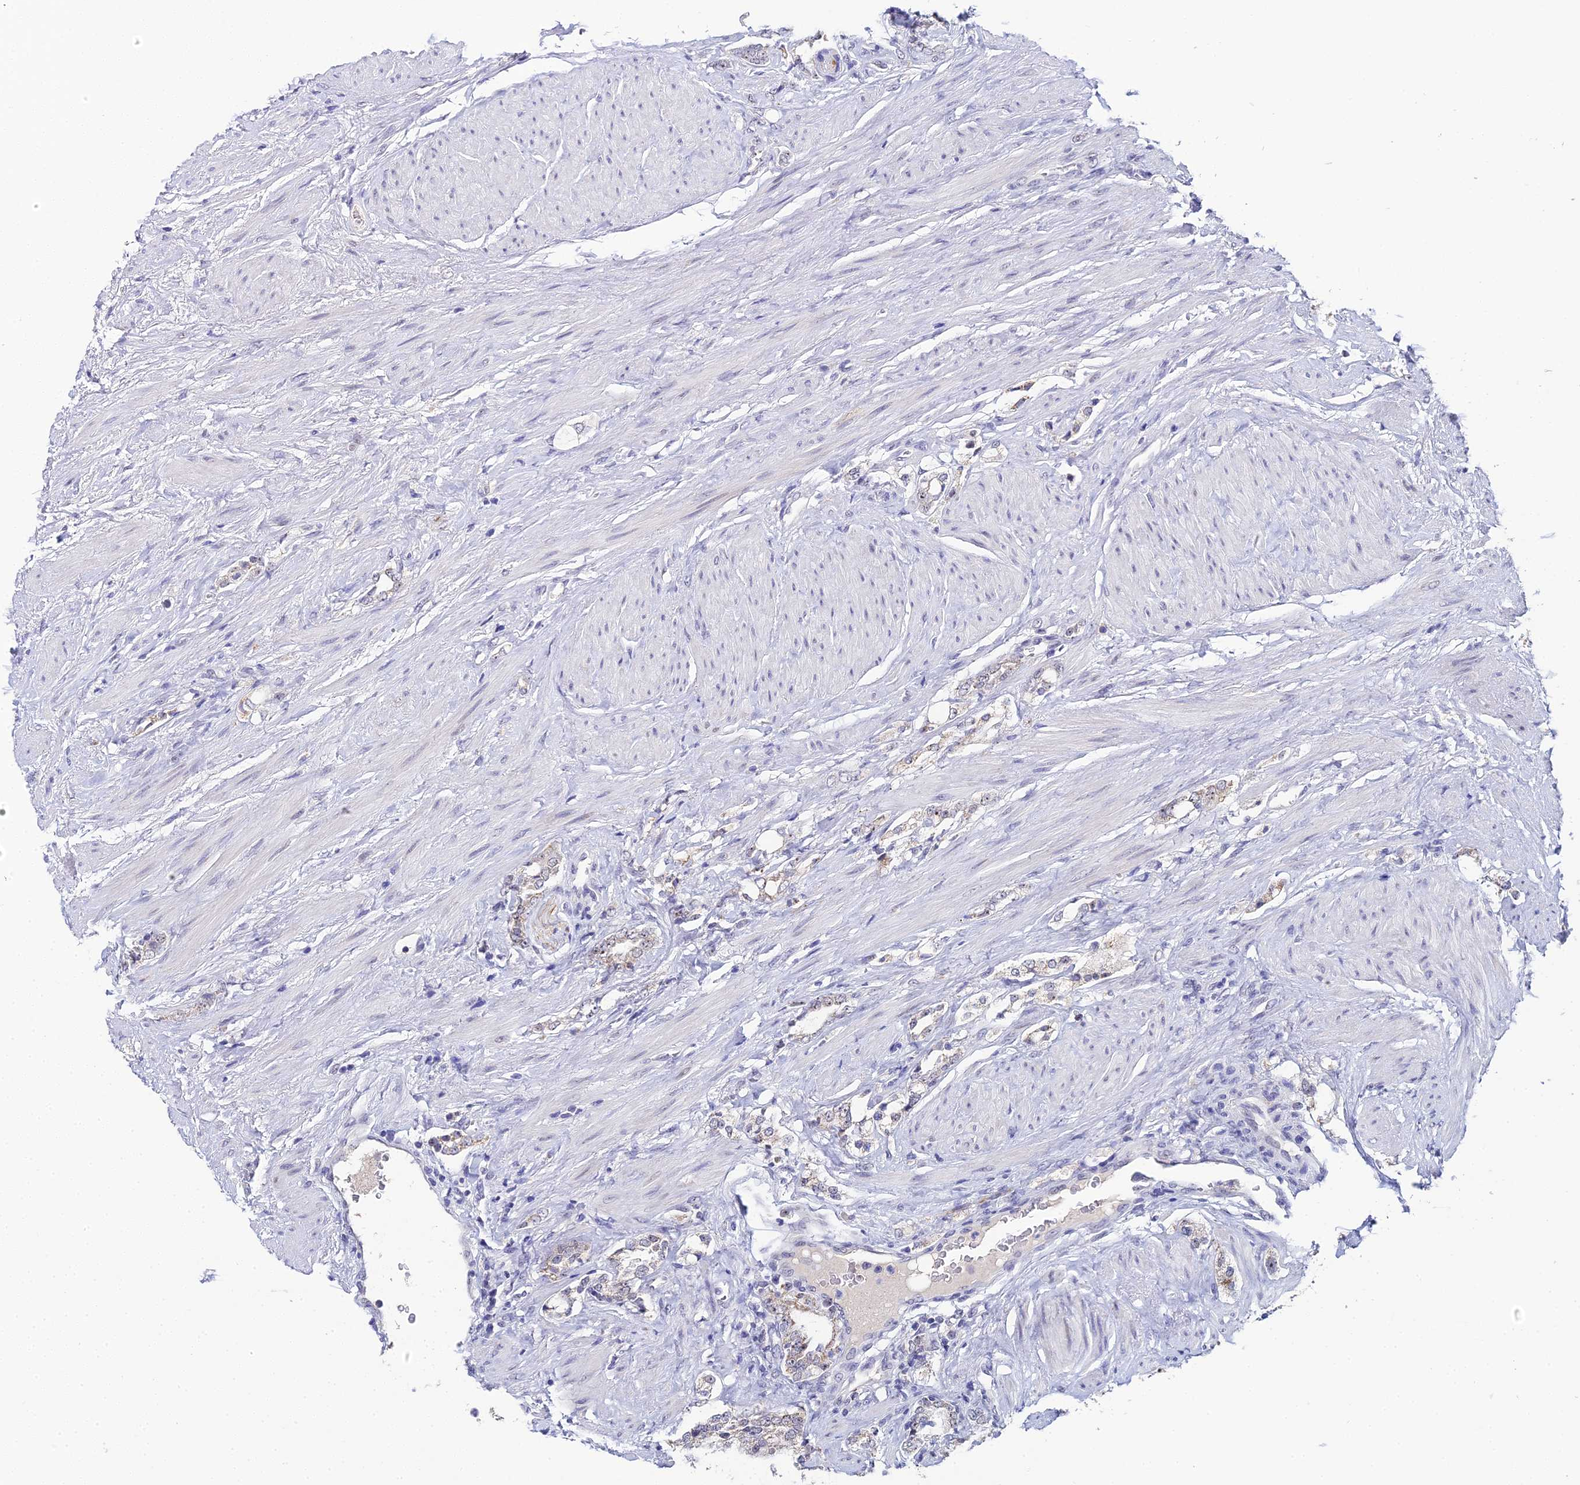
{"staining": {"intensity": "negative", "quantity": "none", "location": "none"}, "tissue": "prostate cancer", "cell_type": "Tumor cells", "image_type": "cancer", "snomed": [{"axis": "morphology", "description": "Adenocarcinoma, High grade"}, {"axis": "topography", "description": "Prostate"}], "caption": "Human prostate adenocarcinoma (high-grade) stained for a protein using IHC reveals no staining in tumor cells.", "gene": "PLPP4", "patient": {"sex": "male", "age": 64}}